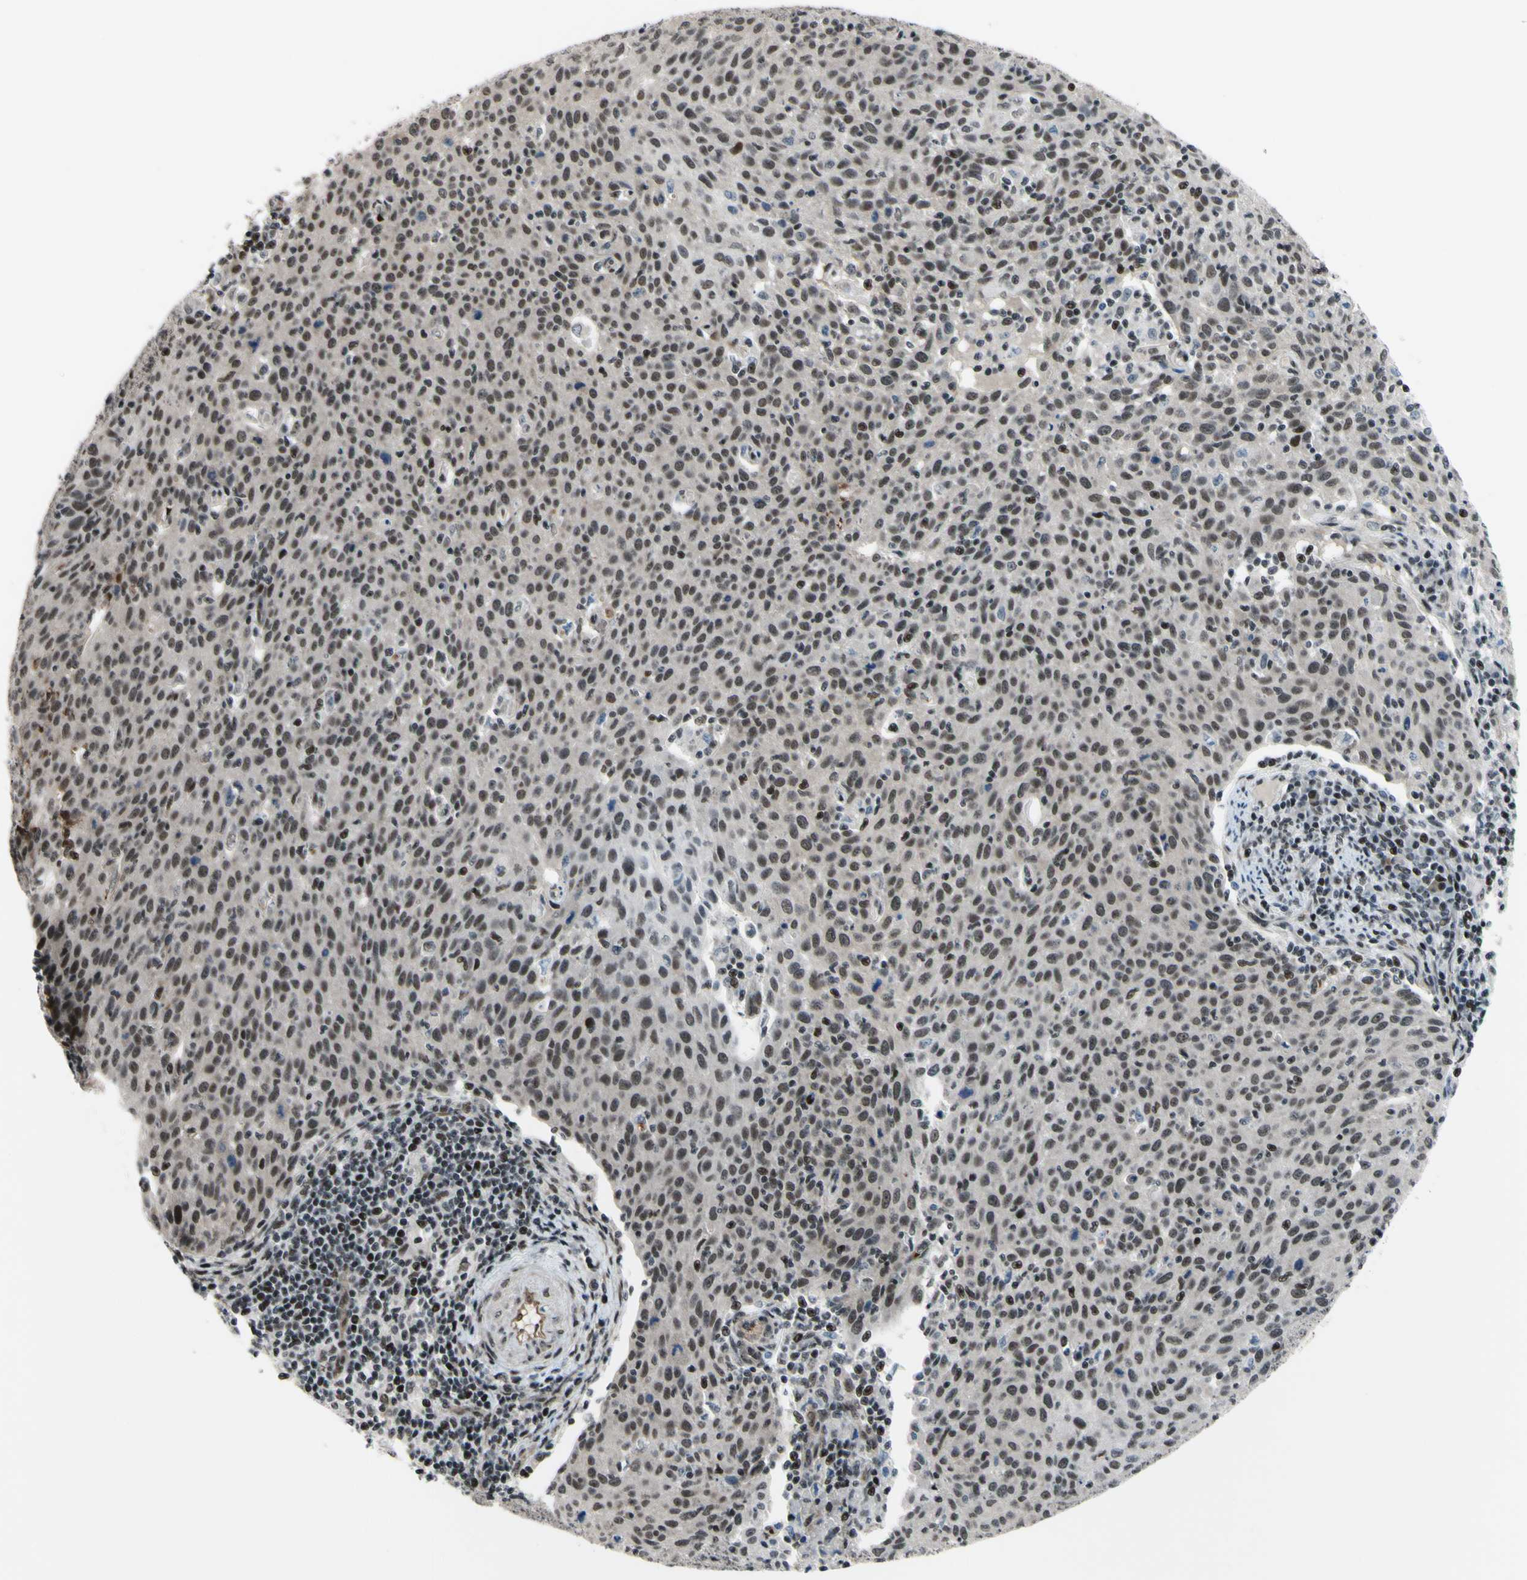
{"staining": {"intensity": "moderate", "quantity": ">75%", "location": "nuclear"}, "tissue": "cervical cancer", "cell_type": "Tumor cells", "image_type": "cancer", "snomed": [{"axis": "morphology", "description": "Squamous cell carcinoma, NOS"}, {"axis": "topography", "description": "Cervix"}], "caption": "Protein staining shows moderate nuclear positivity in approximately >75% of tumor cells in squamous cell carcinoma (cervical).", "gene": "THAP12", "patient": {"sex": "female", "age": 38}}